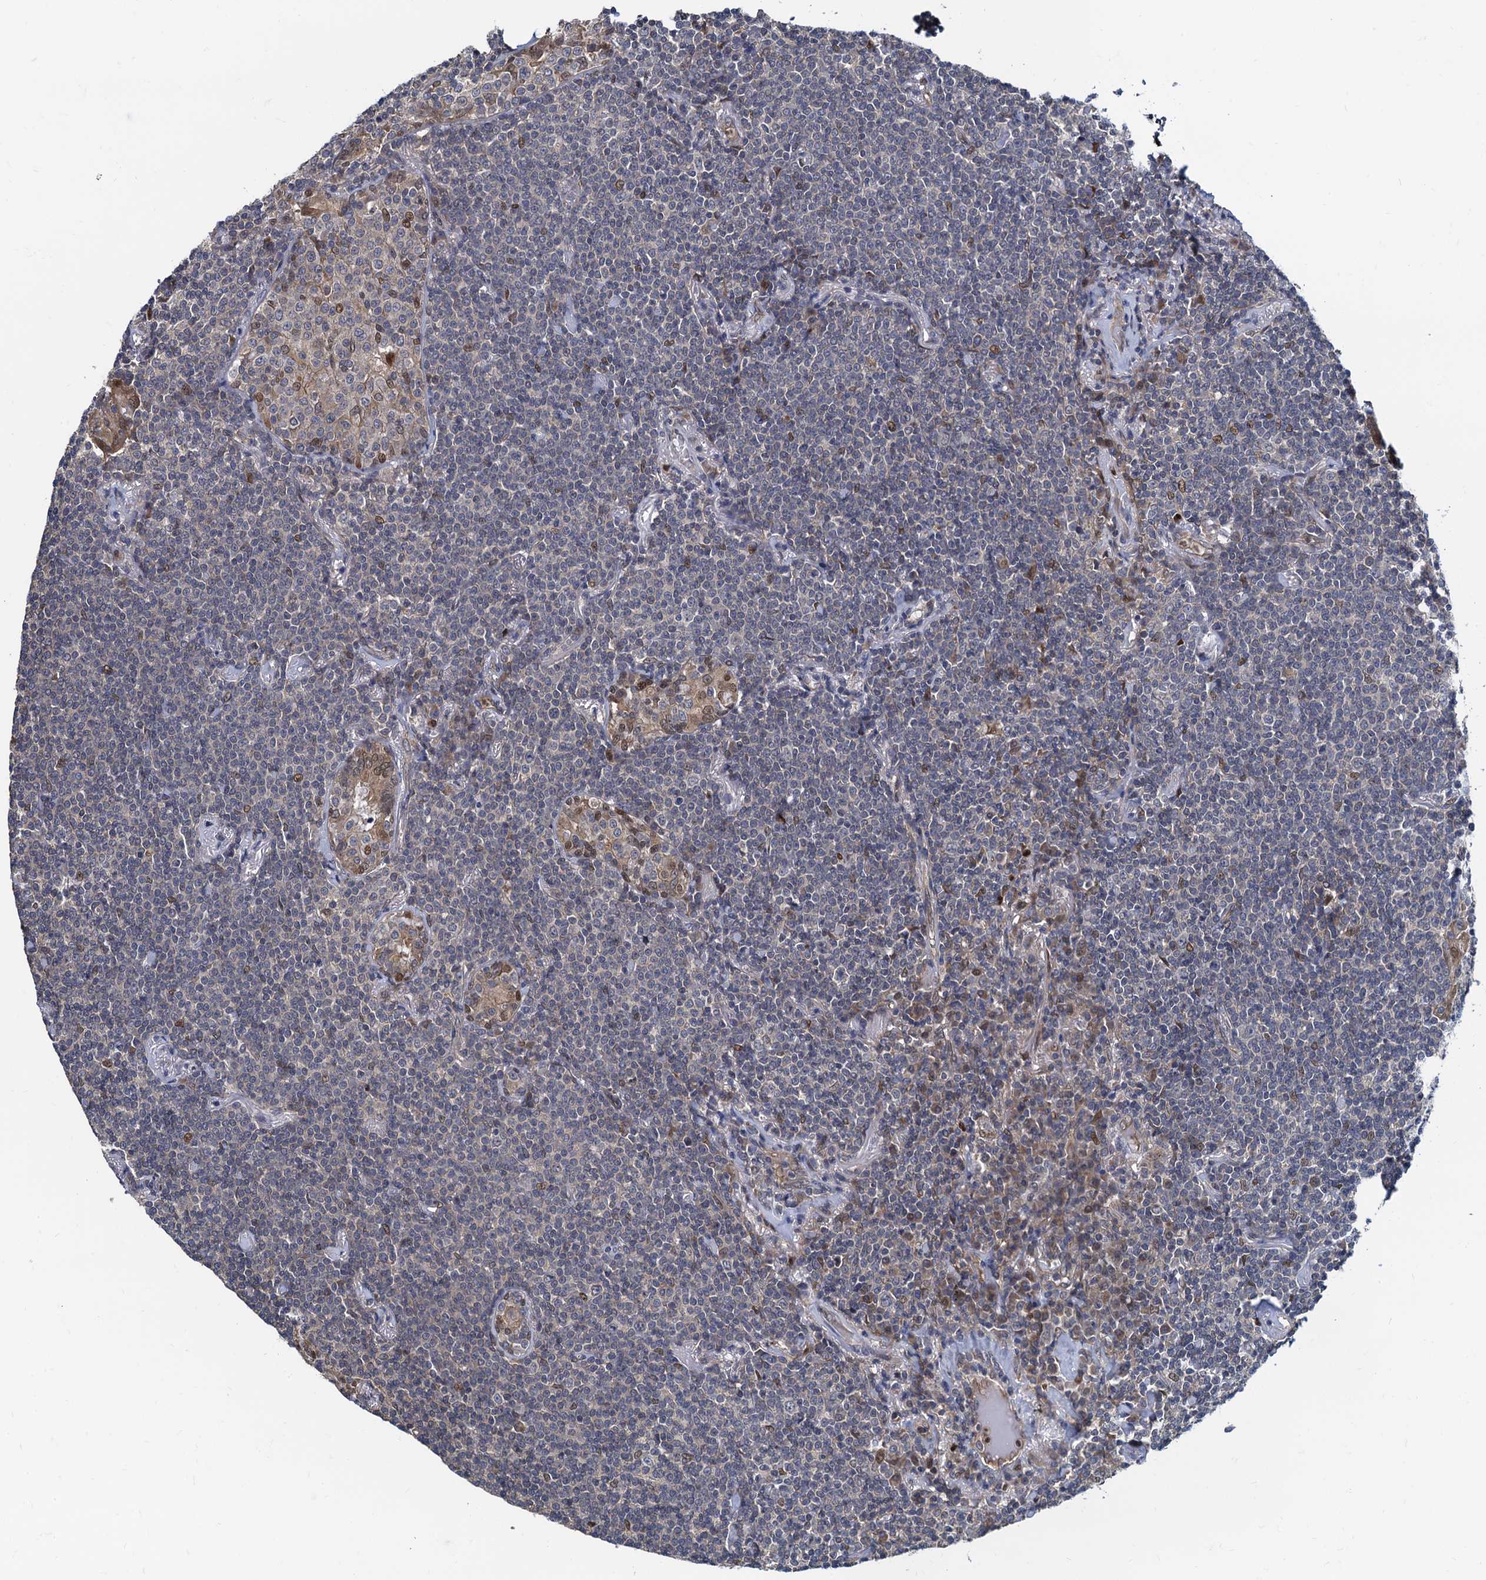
{"staining": {"intensity": "negative", "quantity": "none", "location": "none"}, "tissue": "lymphoma", "cell_type": "Tumor cells", "image_type": "cancer", "snomed": [{"axis": "morphology", "description": "Malignant lymphoma, non-Hodgkin's type, Low grade"}, {"axis": "topography", "description": "Lung"}], "caption": "Lymphoma was stained to show a protein in brown. There is no significant expression in tumor cells.", "gene": "RNF125", "patient": {"sex": "female", "age": 71}}